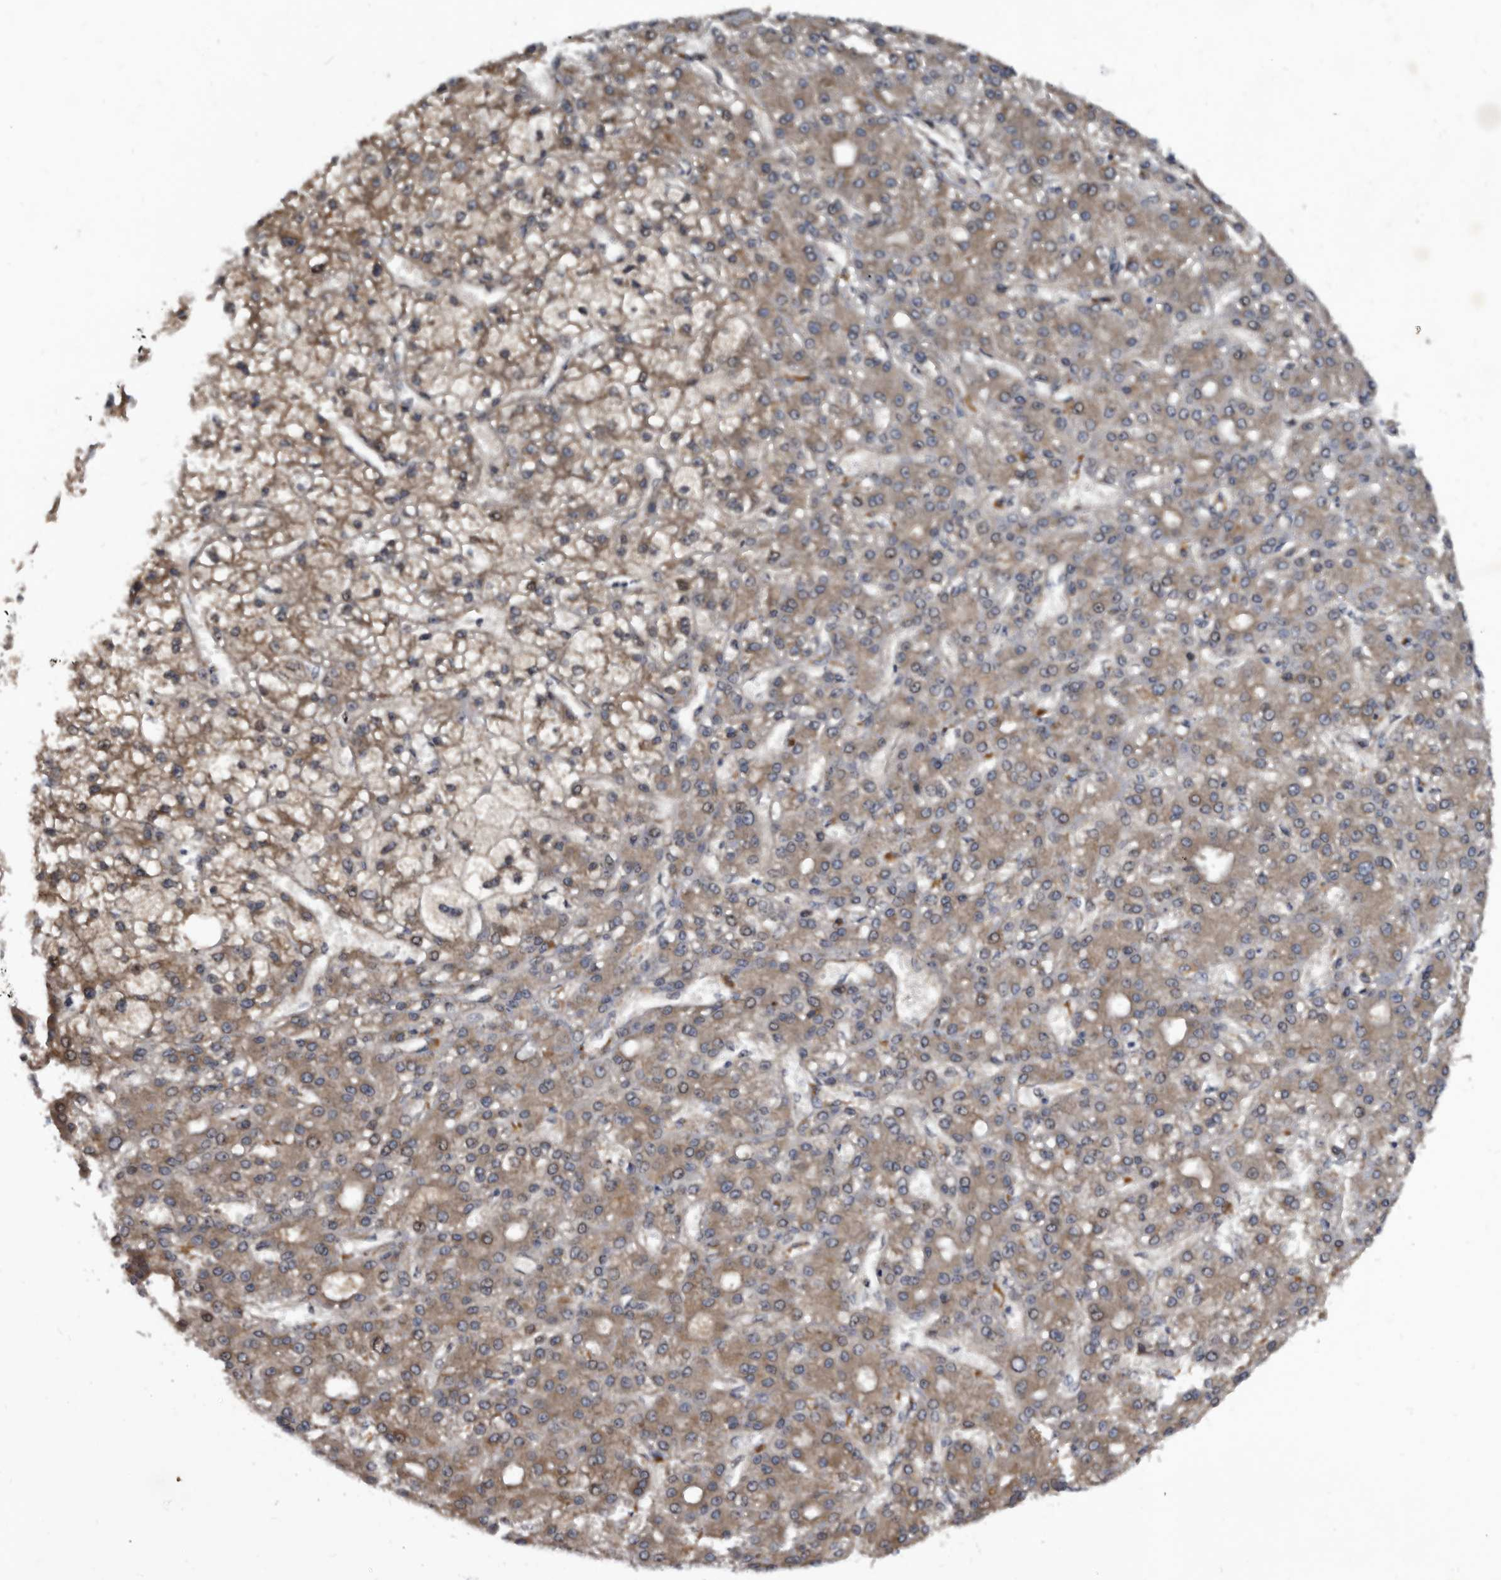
{"staining": {"intensity": "weak", "quantity": ">75%", "location": "cytoplasmic/membranous"}, "tissue": "liver cancer", "cell_type": "Tumor cells", "image_type": "cancer", "snomed": [{"axis": "morphology", "description": "Carcinoma, Hepatocellular, NOS"}, {"axis": "topography", "description": "Liver"}], "caption": "This is an image of immunohistochemistry staining of hepatocellular carcinoma (liver), which shows weak expression in the cytoplasmic/membranous of tumor cells.", "gene": "PROM1", "patient": {"sex": "male", "age": 67}}